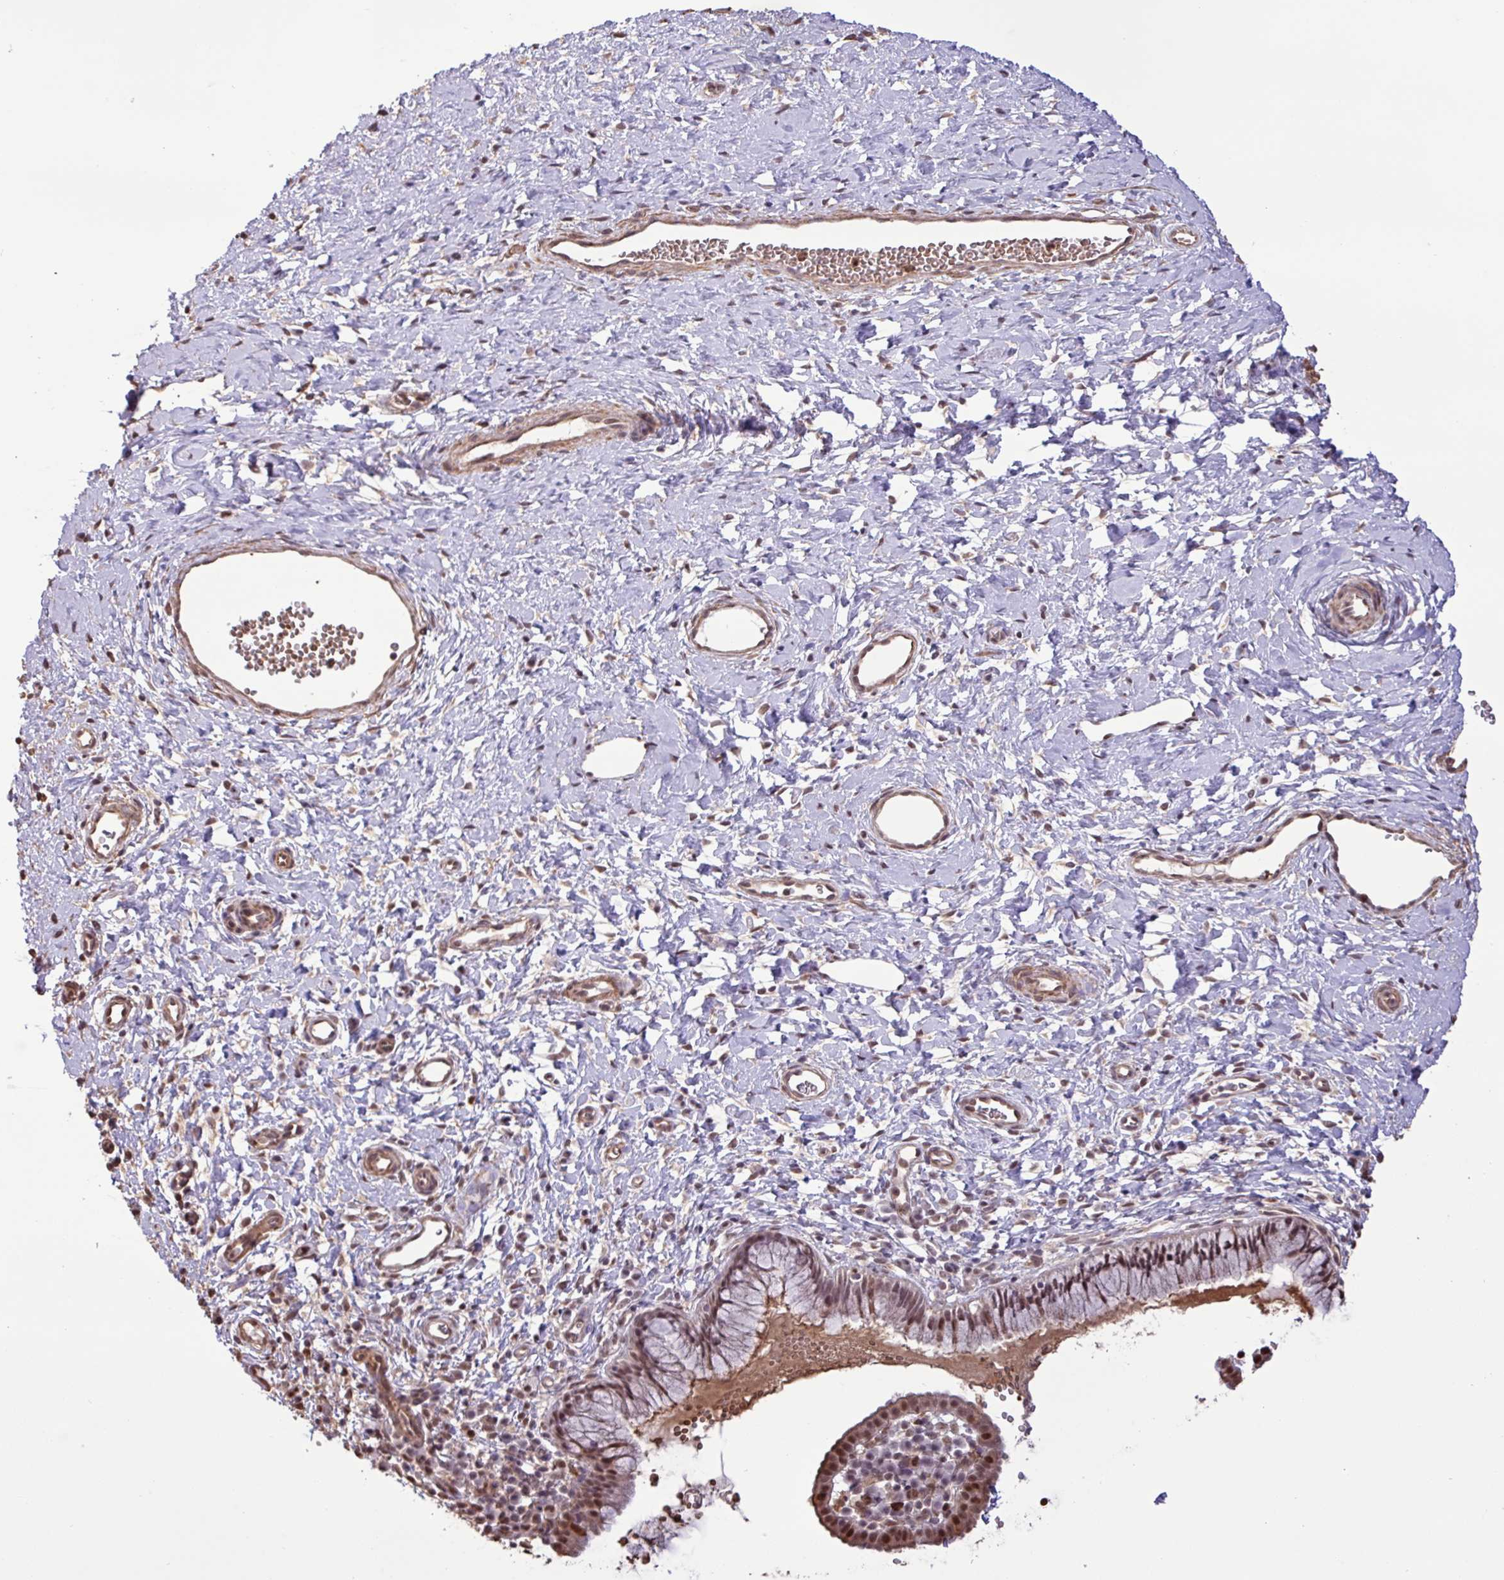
{"staining": {"intensity": "moderate", "quantity": "25%-75%", "location": "nuclear"}, "tissue": "cervix", "cell_type": "Glandular cells", "image_type": "normal", "snomed": [{"axis": "morphology", "description": "Normal tissue, NOS"}, {"axis": "topography", "description": "Cervix"}], "caption": "Immunohistochemical staining of unremarkable human cervix exhibits 25%-75% levels of moderate nuclear protein expression in about 25%-75% of glandular cells. The protein is shown in brown color, while the nuclei are stained blue.", "gene": "CHST11", "patient": {"sex": "female", "age": 36}}